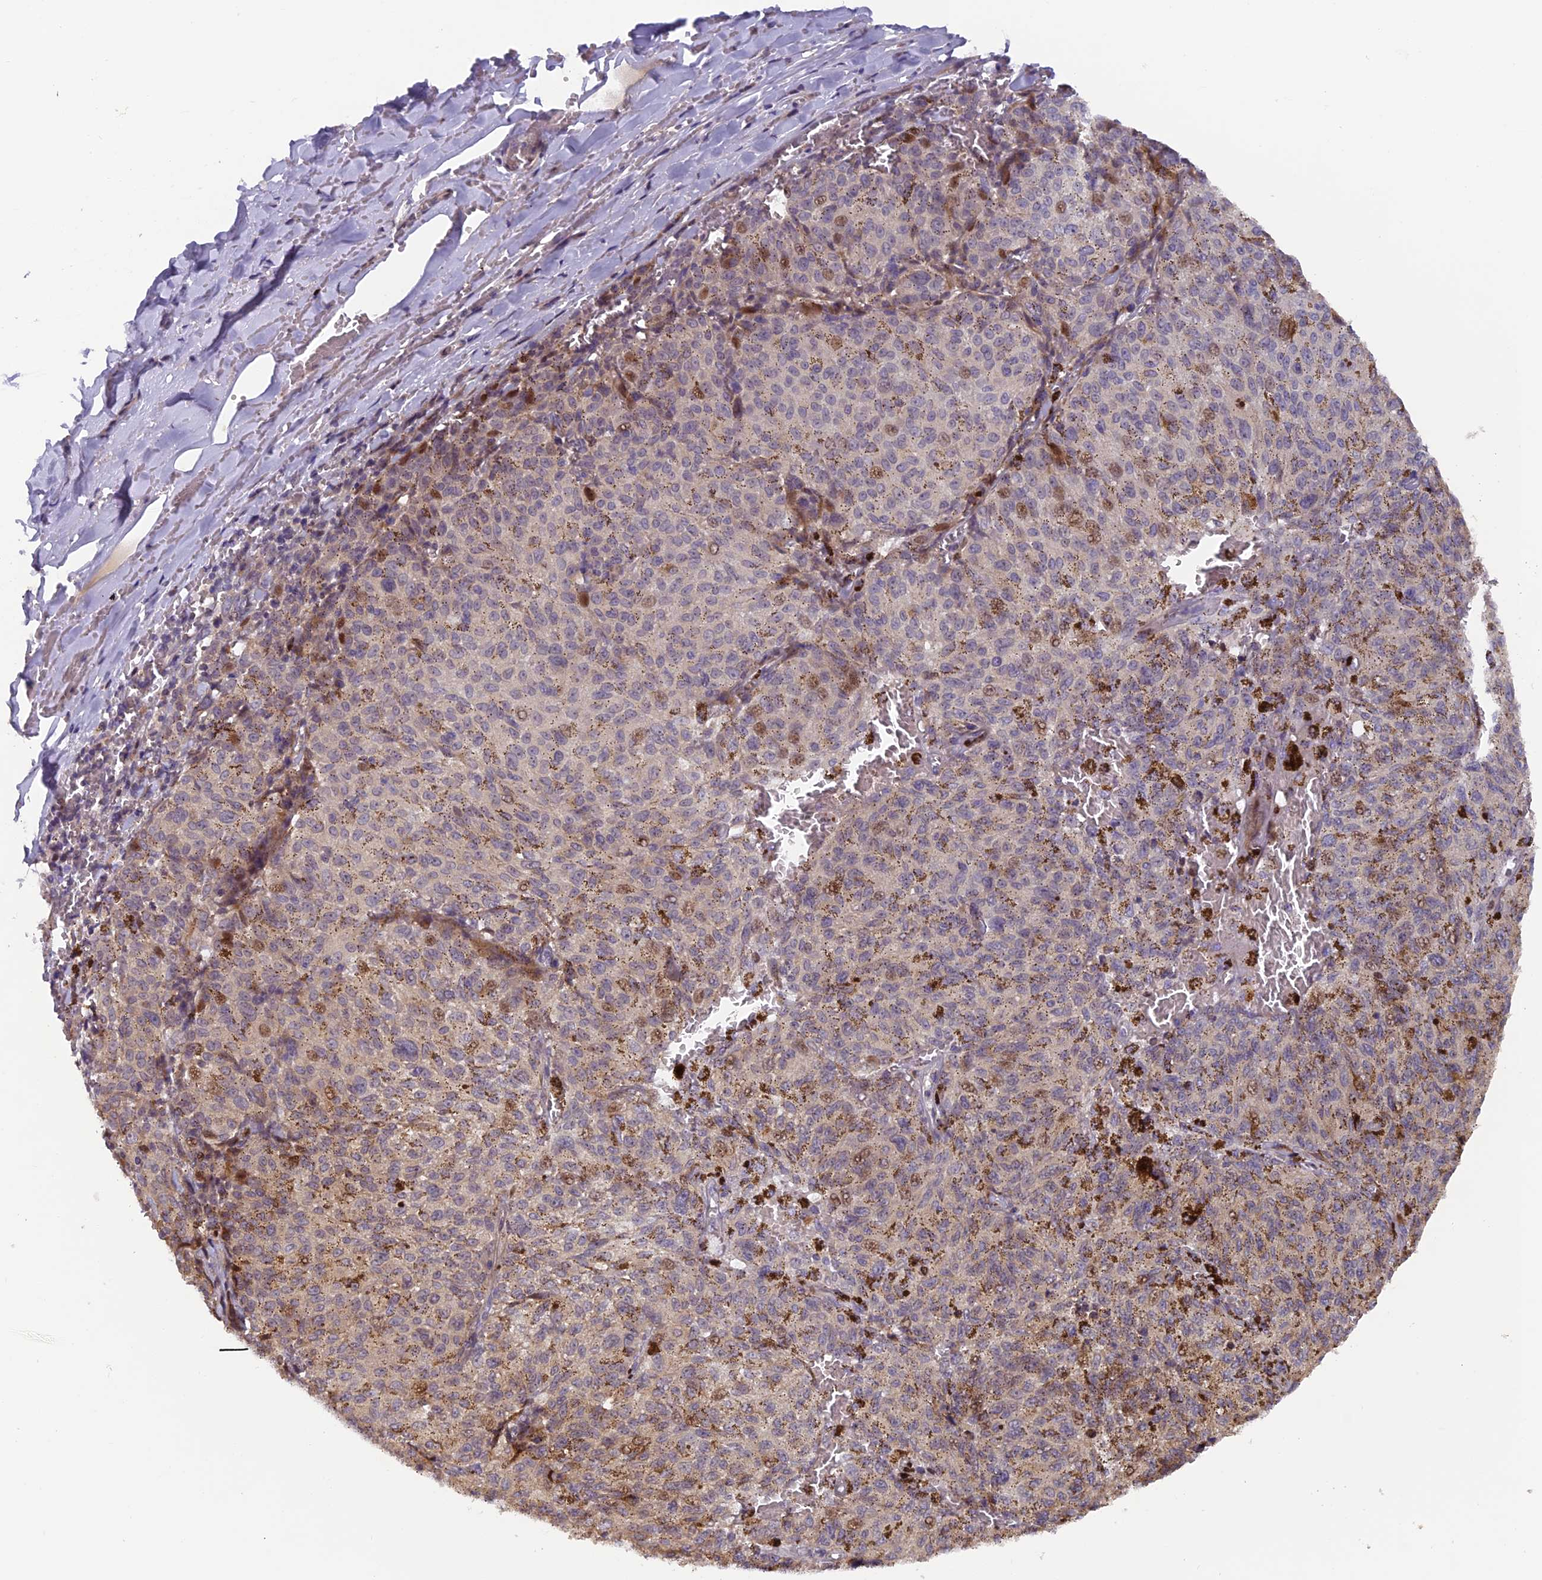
{"staining": {"intensity": "weak", "quantity": "<25%", "location": "nuclear"}, "tissue": "melanoma", "cell_type": "Tumor cells", "image_type": "cancer", "snomed": [{"axis": "morphology", "description": "Malignant melanoma, NOS"}, {"axis": "topography", "description": "Skin"}], "caption": "The photomicrograph displays no significant positivity in tumor cells of melanoma. (DAB (3,3'-diaminobenzidine) IHC with hematoxylin counter stain).", "gene": "RAB28", "patient": {"sex": "female", "age": 72}}